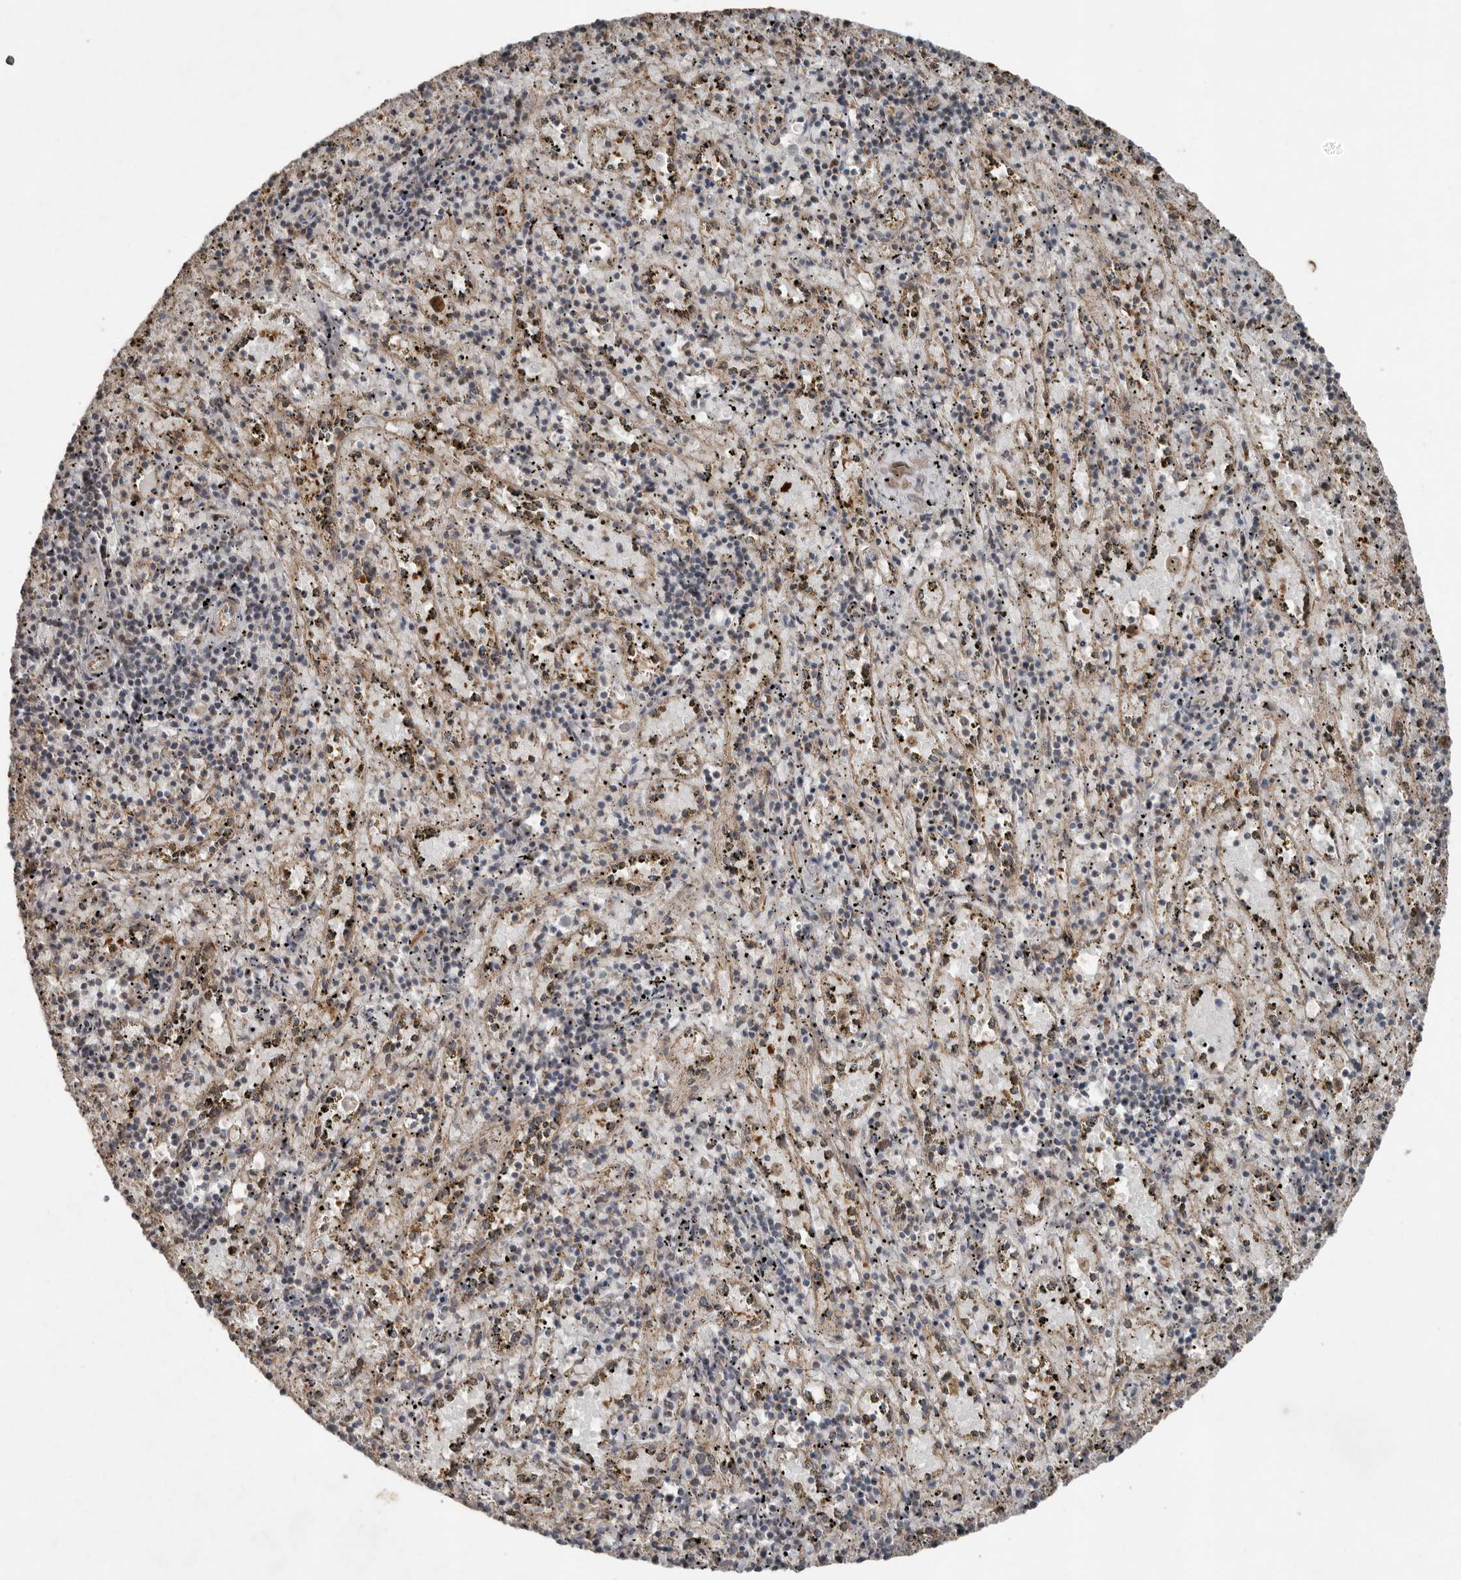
{"staining": {"intensity": "negative", "quantity": "none", "location": "none"}, "tissue": "spleen", "cell_type": "Cells in red pulp", "image_type": "normal", "snomed": [{"axis": "morphology", "description": "Normal tissue, NOS"}, {"axis": "topography", "description": "Spleen"}], "caption": "Immunohistochemistry (IHC) image of benign spleen: human spleen stained with DAB reveals no significant protein positivity in cells in red pulp. Nuclei are stained in blue.", "gene": "SLC6A7", "patient": {"sex": "male", "age": 11}}